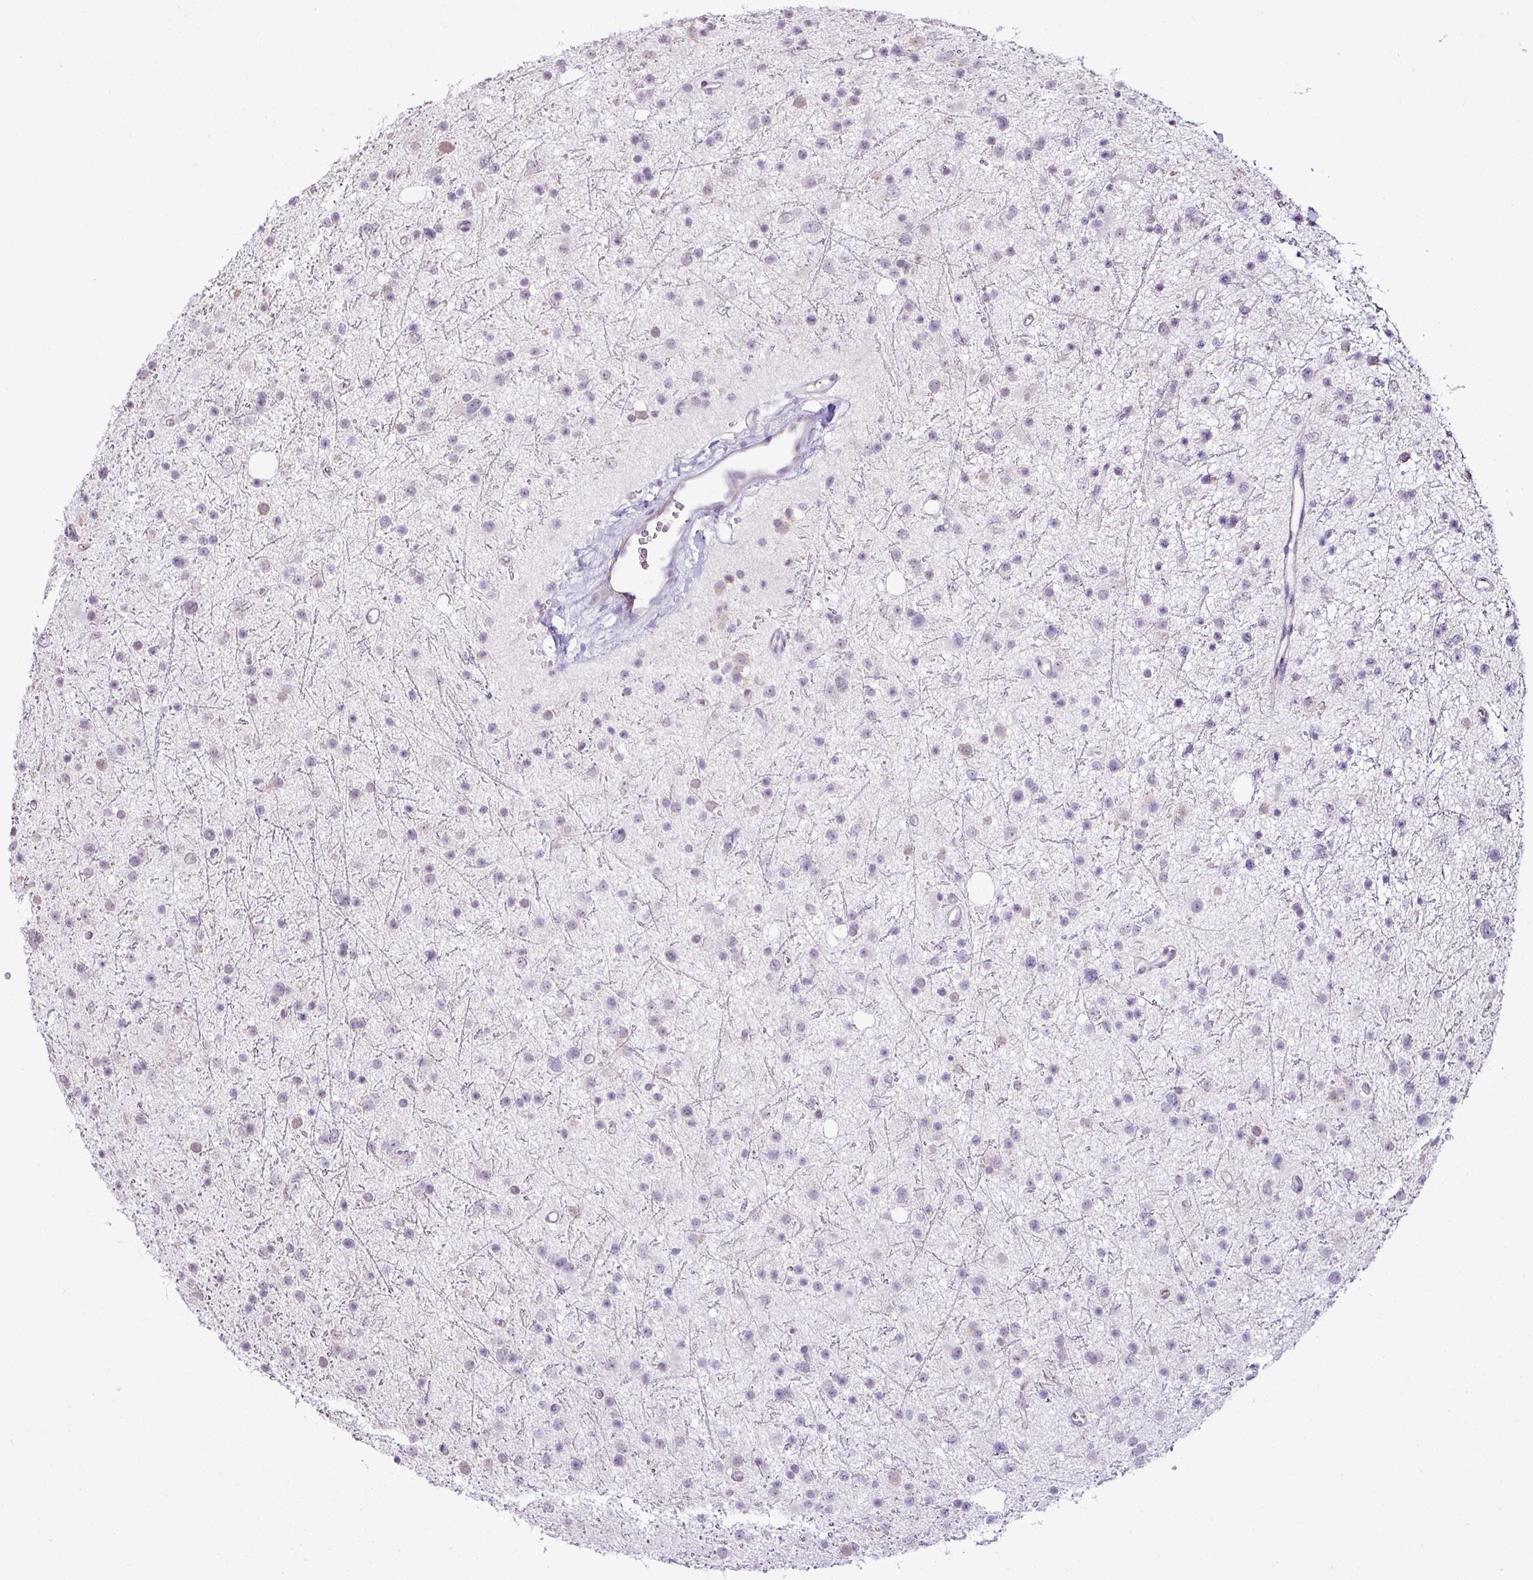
{"staining": {"intensity": "negative", "quantity": "none", "location": "none"}, "tissue": "glioma", "cell_type": "Tumor cells", "image_type": "cancer", "snomed": [{"axis": "morphology", "description": "Glioma, malignant, Low grade"}, {"axis": "topography", "description": "Cerebral cortex"}], "caption": "A micrograph of human malignant glioma (low-grade) is negative for staining in tumor cells.", "gene": "DIP2A", "patient": {"sex": "female", "age": 39}}